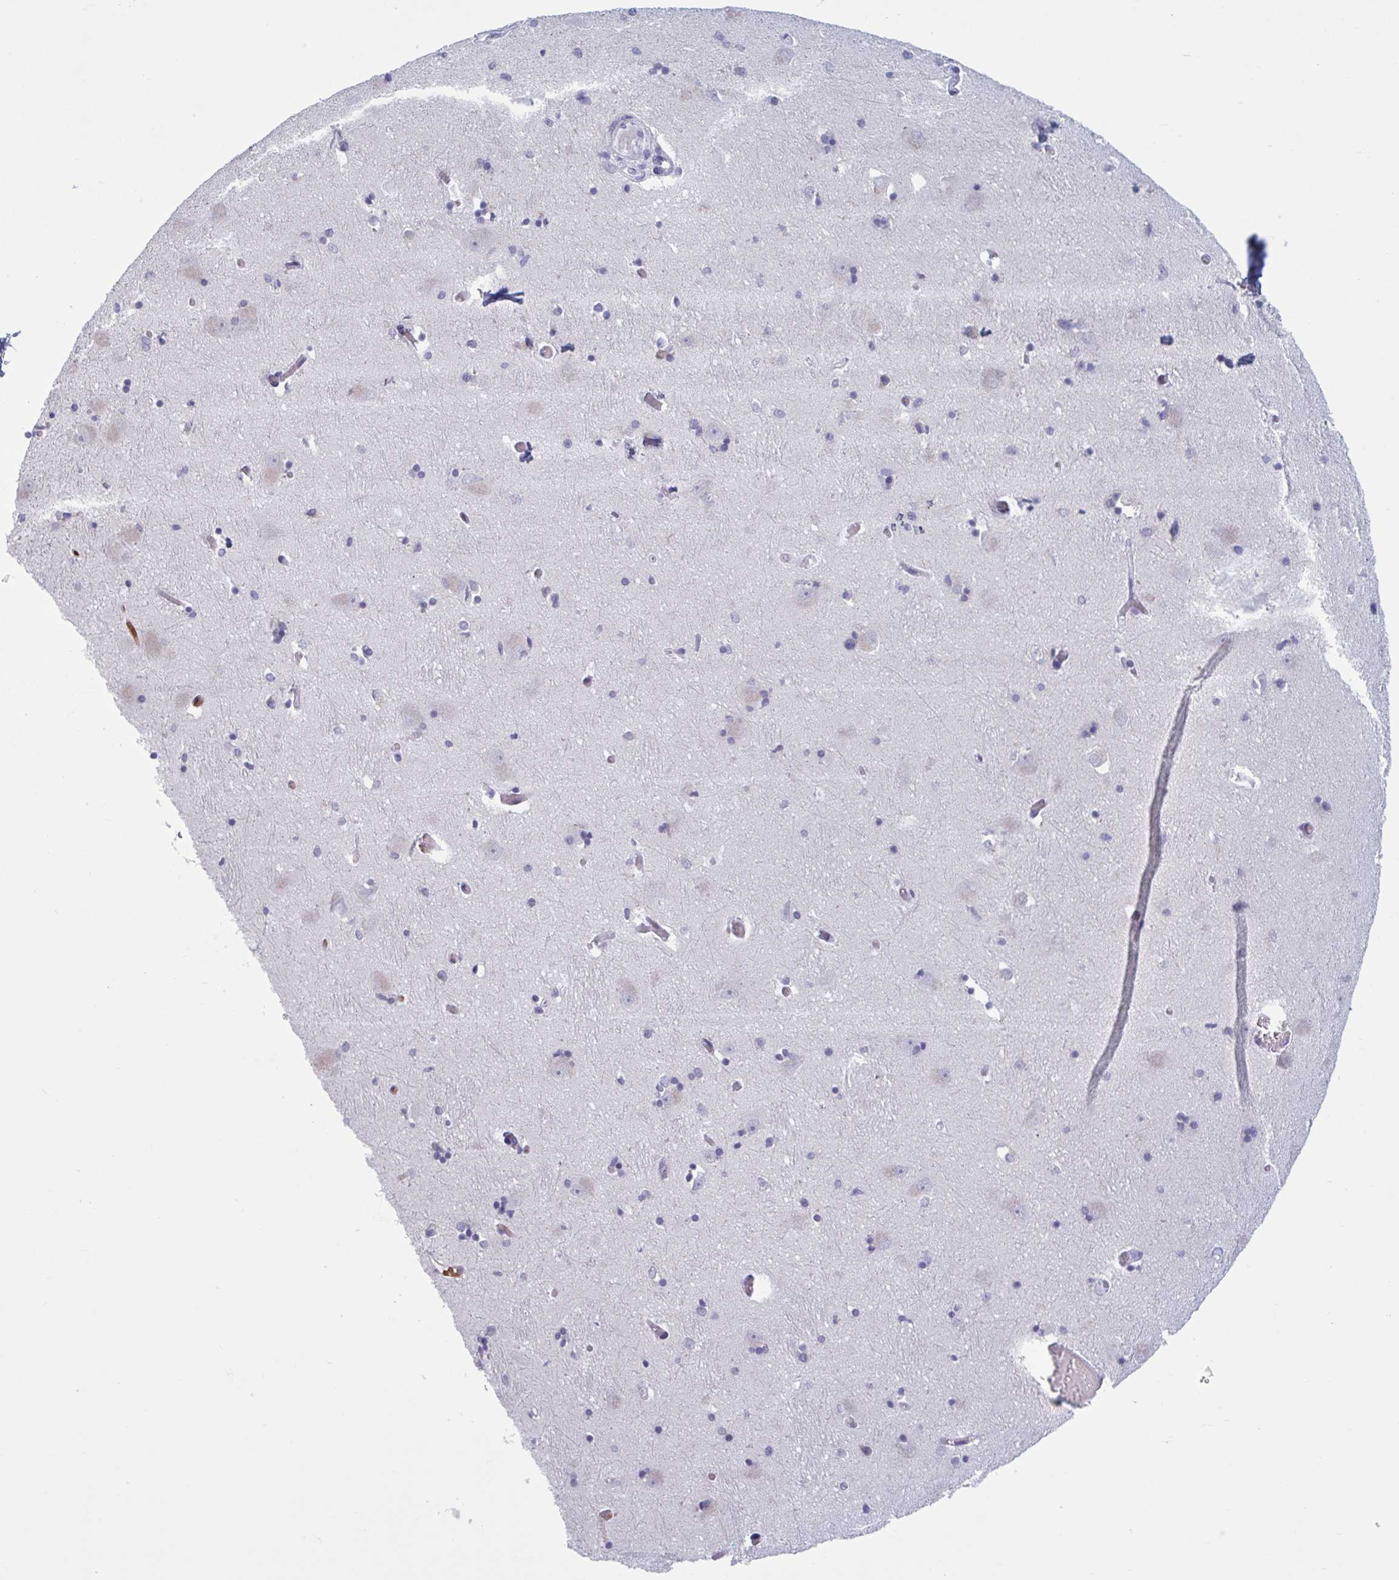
{"staining": {"intensity": "negative", "quantity": "none", "location": "none"}, "tissue": "caudate", "cell_type": "Glial cells", "image_type": "normal", "snomed": [{"axis": "morphology", "description": "Normal tissue, NOS"}, {"axis": "topography", "description": "Lateral ventricle wall"}, {"axis": "topography", "description": "Hippocampus"}], "caption": "This is a histopathology image of IHC staining of unremarkable caudate, which shows no staining in glial cells.", "gene": "HSD11B2", "patient": {"sex": "female", "age": 63}}